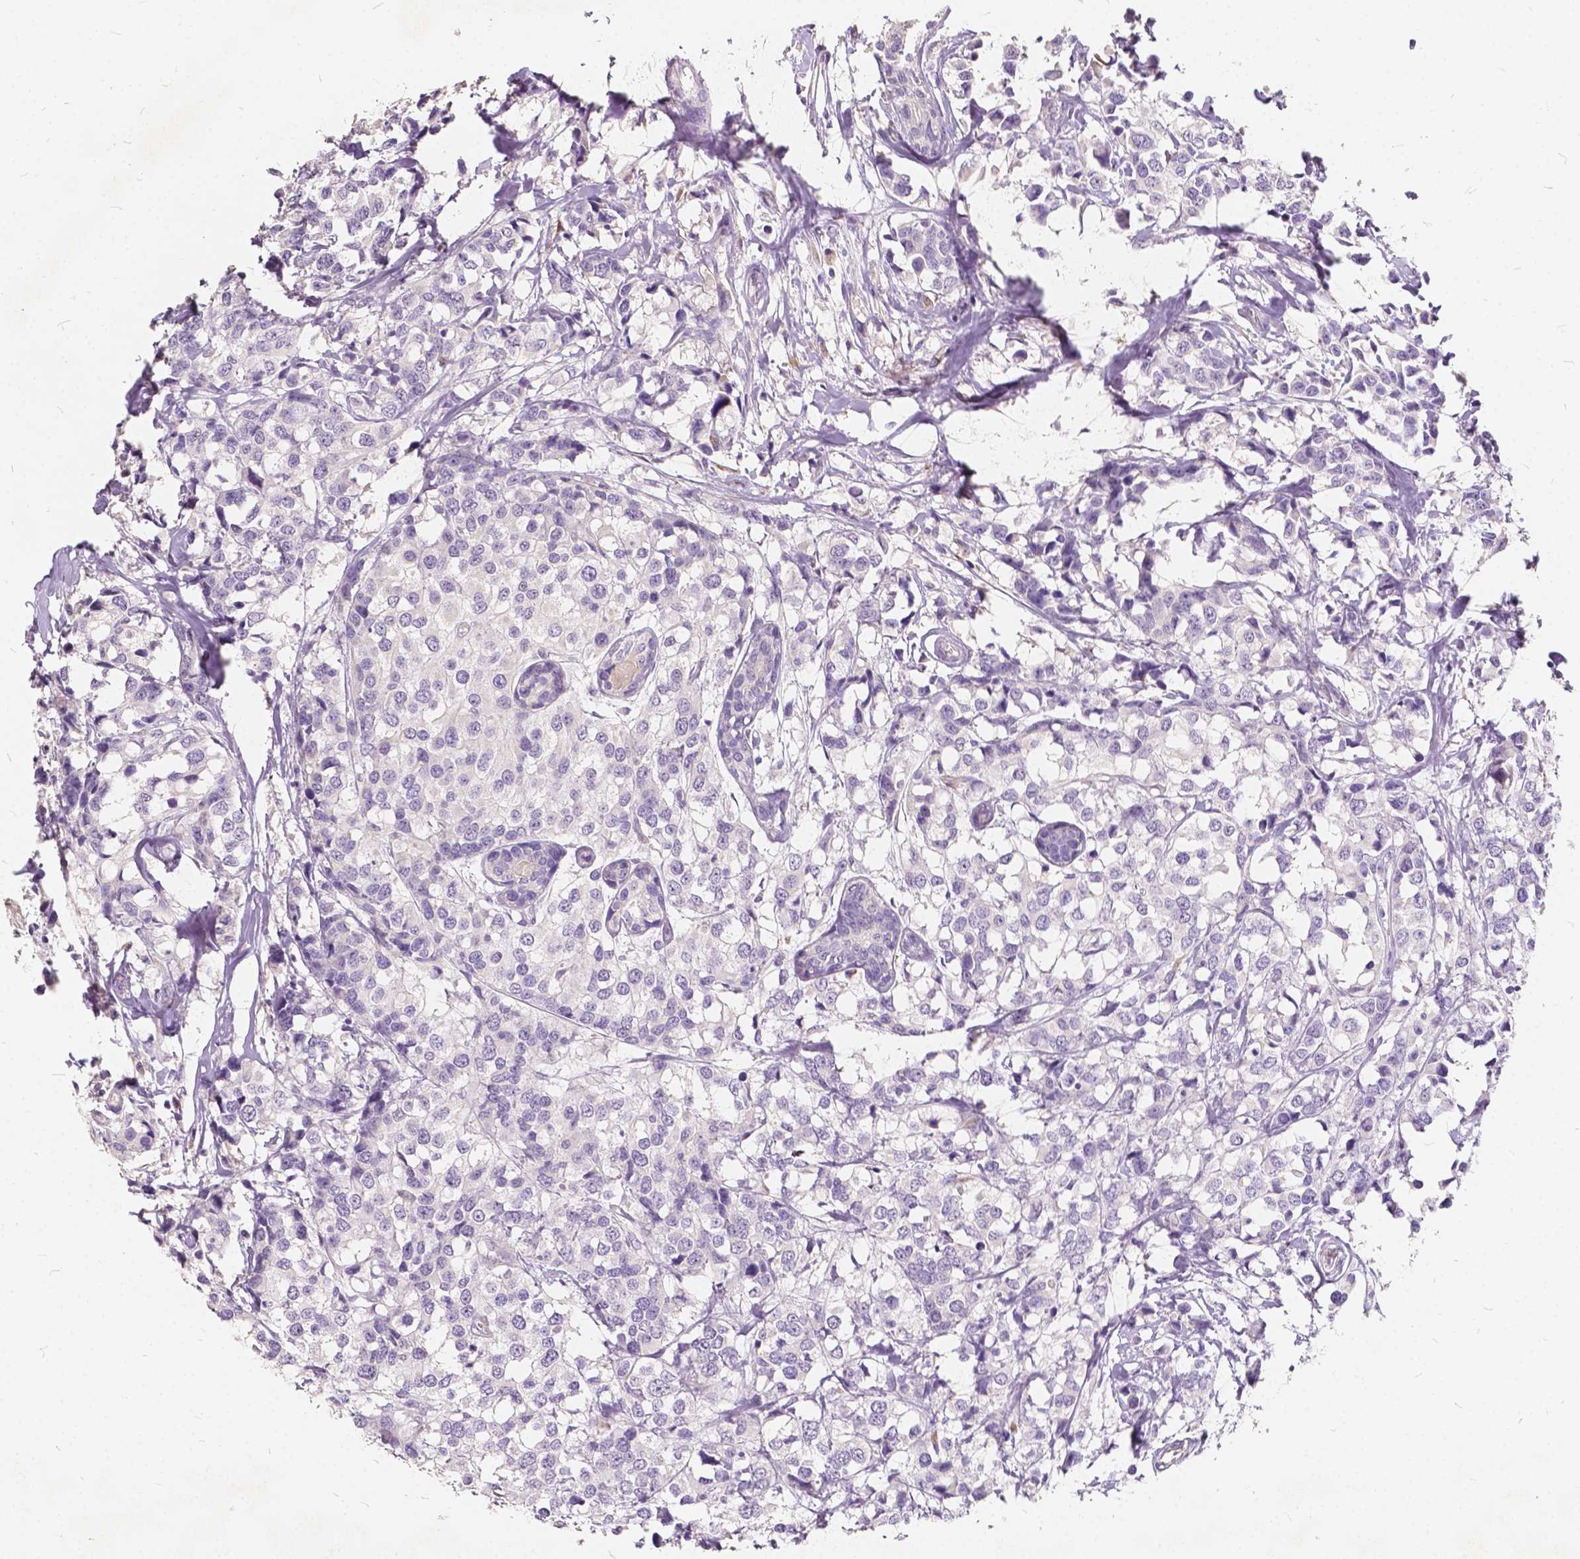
{"staining": {"intensity": "negative", "quantity": "none", "location": "none"}, "tissue": "breast cancer", "cell_type": "Tumor cells", "image_type": "cancer", "snomed": [{"axis": "morphology", "description": "Lobular carcinoma"}, {"axis": "topography", "description": "Breast"}], "caption": "Histopathology image shows no significant protein staining in tumor cells of breast cancer (lobular carcinoma).", "gene": "SLC7A8", "patient": {"sex": "female", "age": 59}}